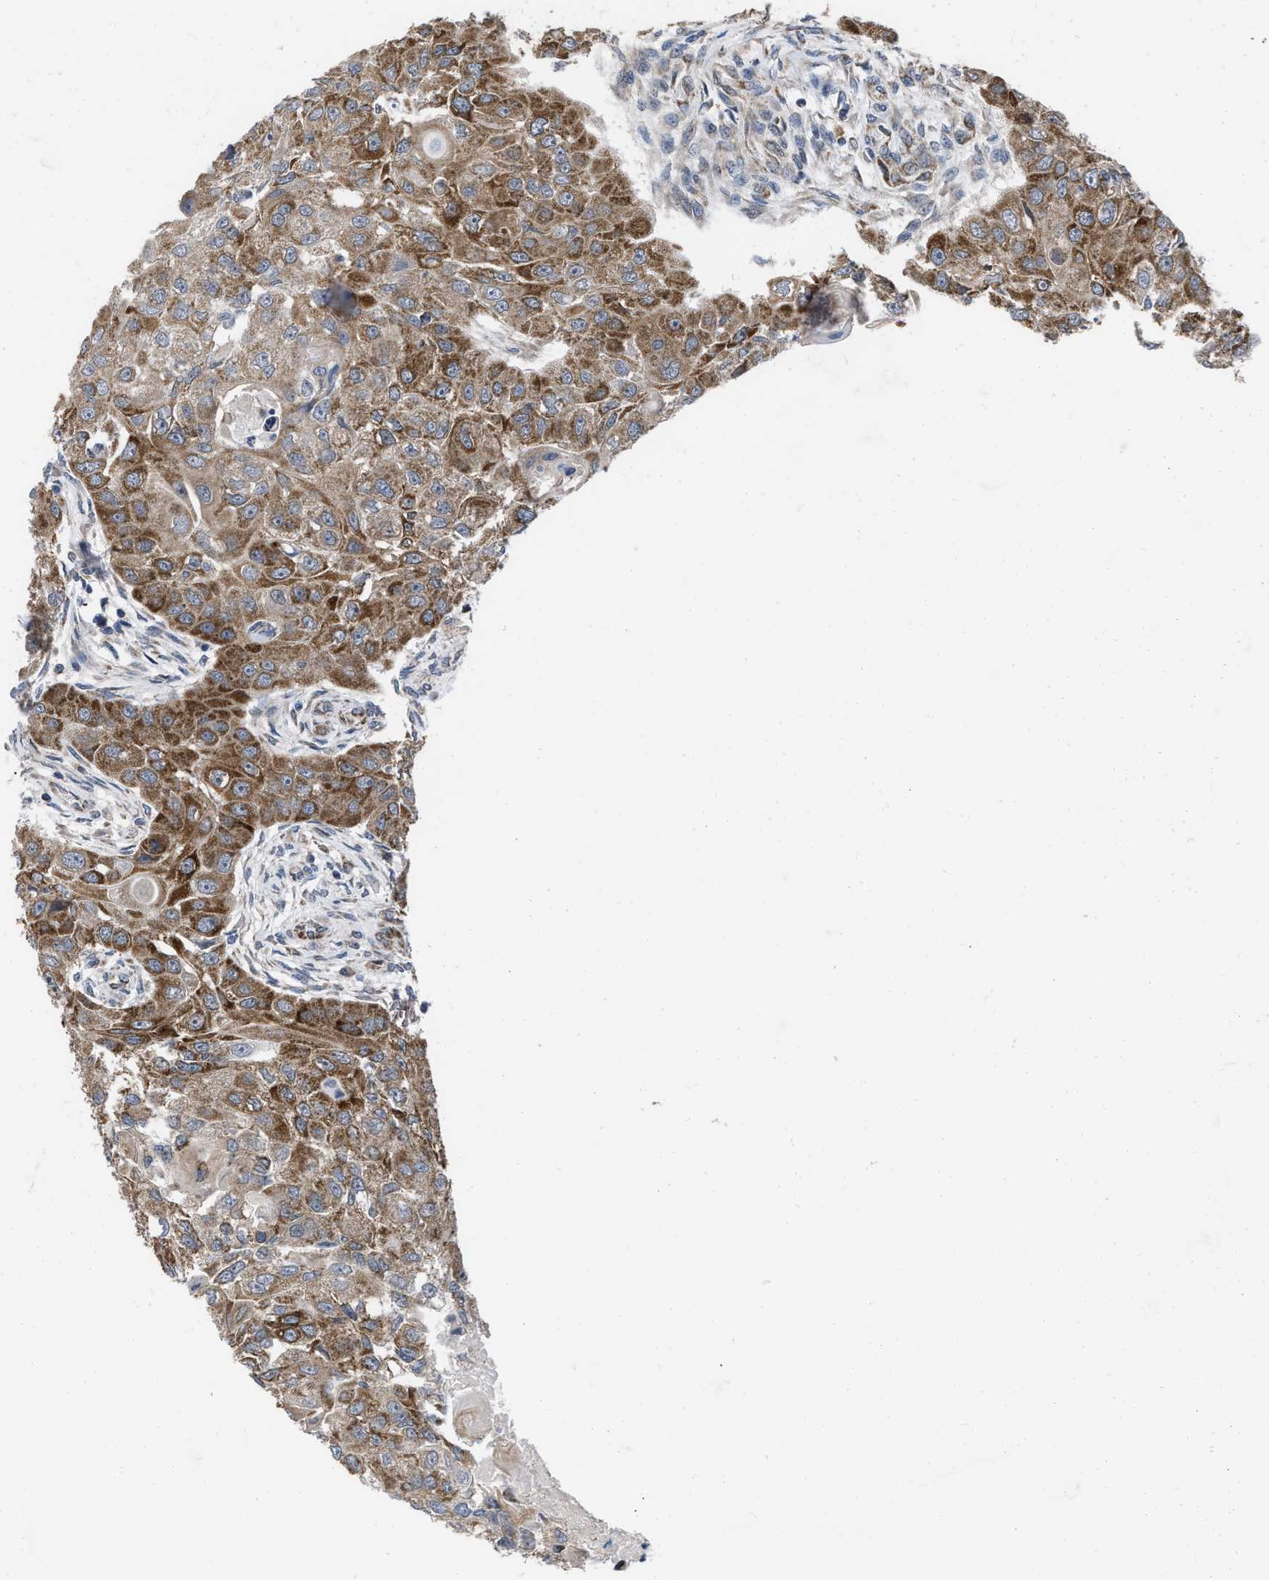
{"staining": {"intensity": "strong", "quantity": ">75%", "location": "cytoplasmic/membranous"}, "tissue": "head and neck cancer", "cell_type": "Tumor cells", "image_type": "cancer", "snomed": [{"axis": "morphology", "description": "Normal tissue, NOS"}, {"axis": "morphology", "description": "Squamous cell carcinoma, NOS"}, {"axis": "topography", "description": "Skeletal muscle"}, {"axis": "topography", "description": "Head-Neck"}], "caption": "Human head and neck cancer stained for a protein (brown) demonstrates strong cytoplasmic/membranous positive expression in about >75% of tumor cells.", "gene": "AKAP1", "patient": {"sex": "male", "age": 51}}